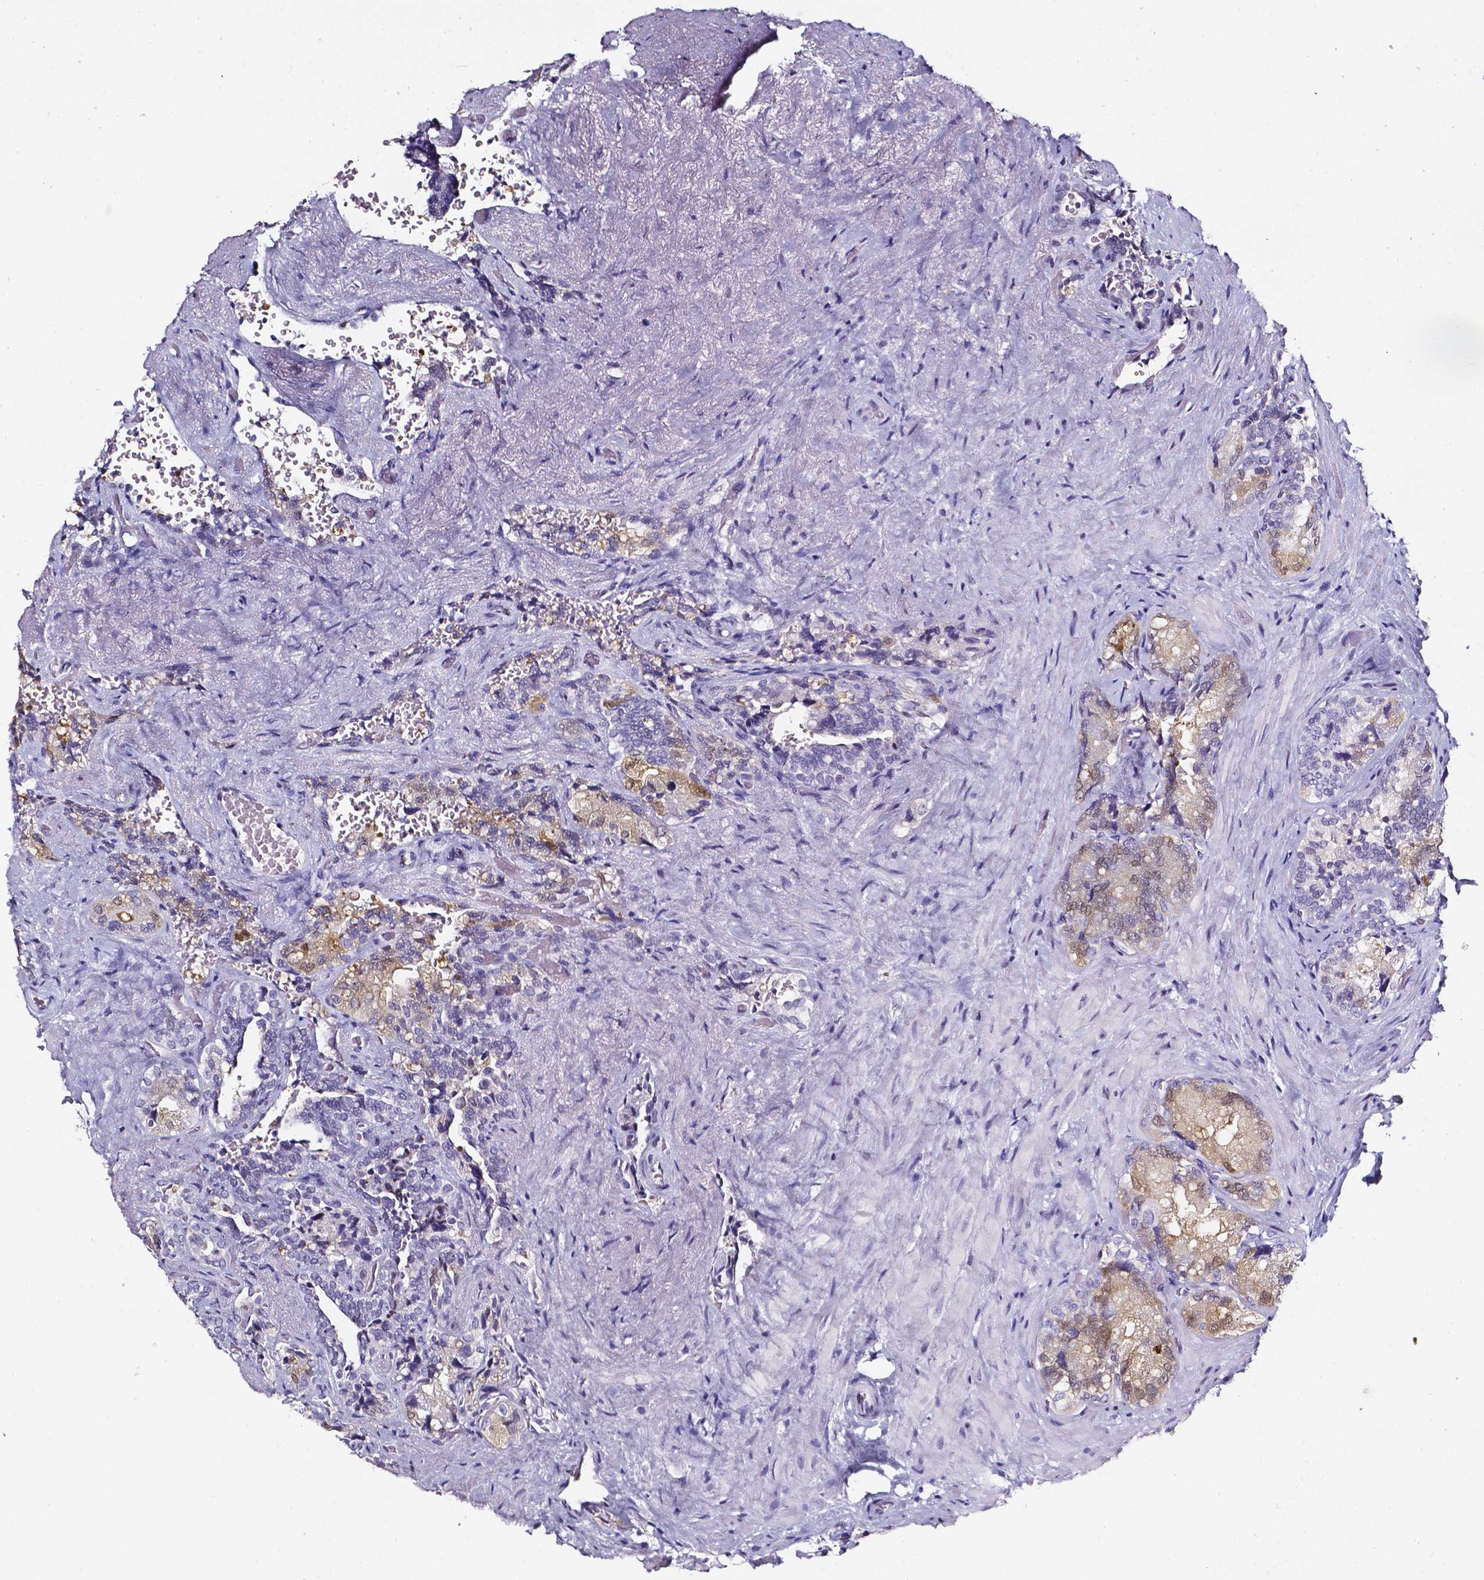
{"staining": {"intensity": "moderate", "quantity": "<25%", "location": "cytoplasmic/membranous"}, "tissue": "seminal vesicle", "cell_type": "Glandular cells", "image_type": "normal", "snomed": [{"axis": "morphology", "description": "Normal tissue, NOS"}, {"axis": "topography", "description": "Seminal veicle"}], "caption": "Protein staining exhibits moderate cytoplasmic/membranous expression in about <25% of glandular cells in benign seminal vesicle. The staining is performed using DAB brown chromogen to label protein expression. The nuclei are counter-stained blue using hematoxylin.", "gene": "AKR1B10", "patient": {"sex": "male", "age": 69}}